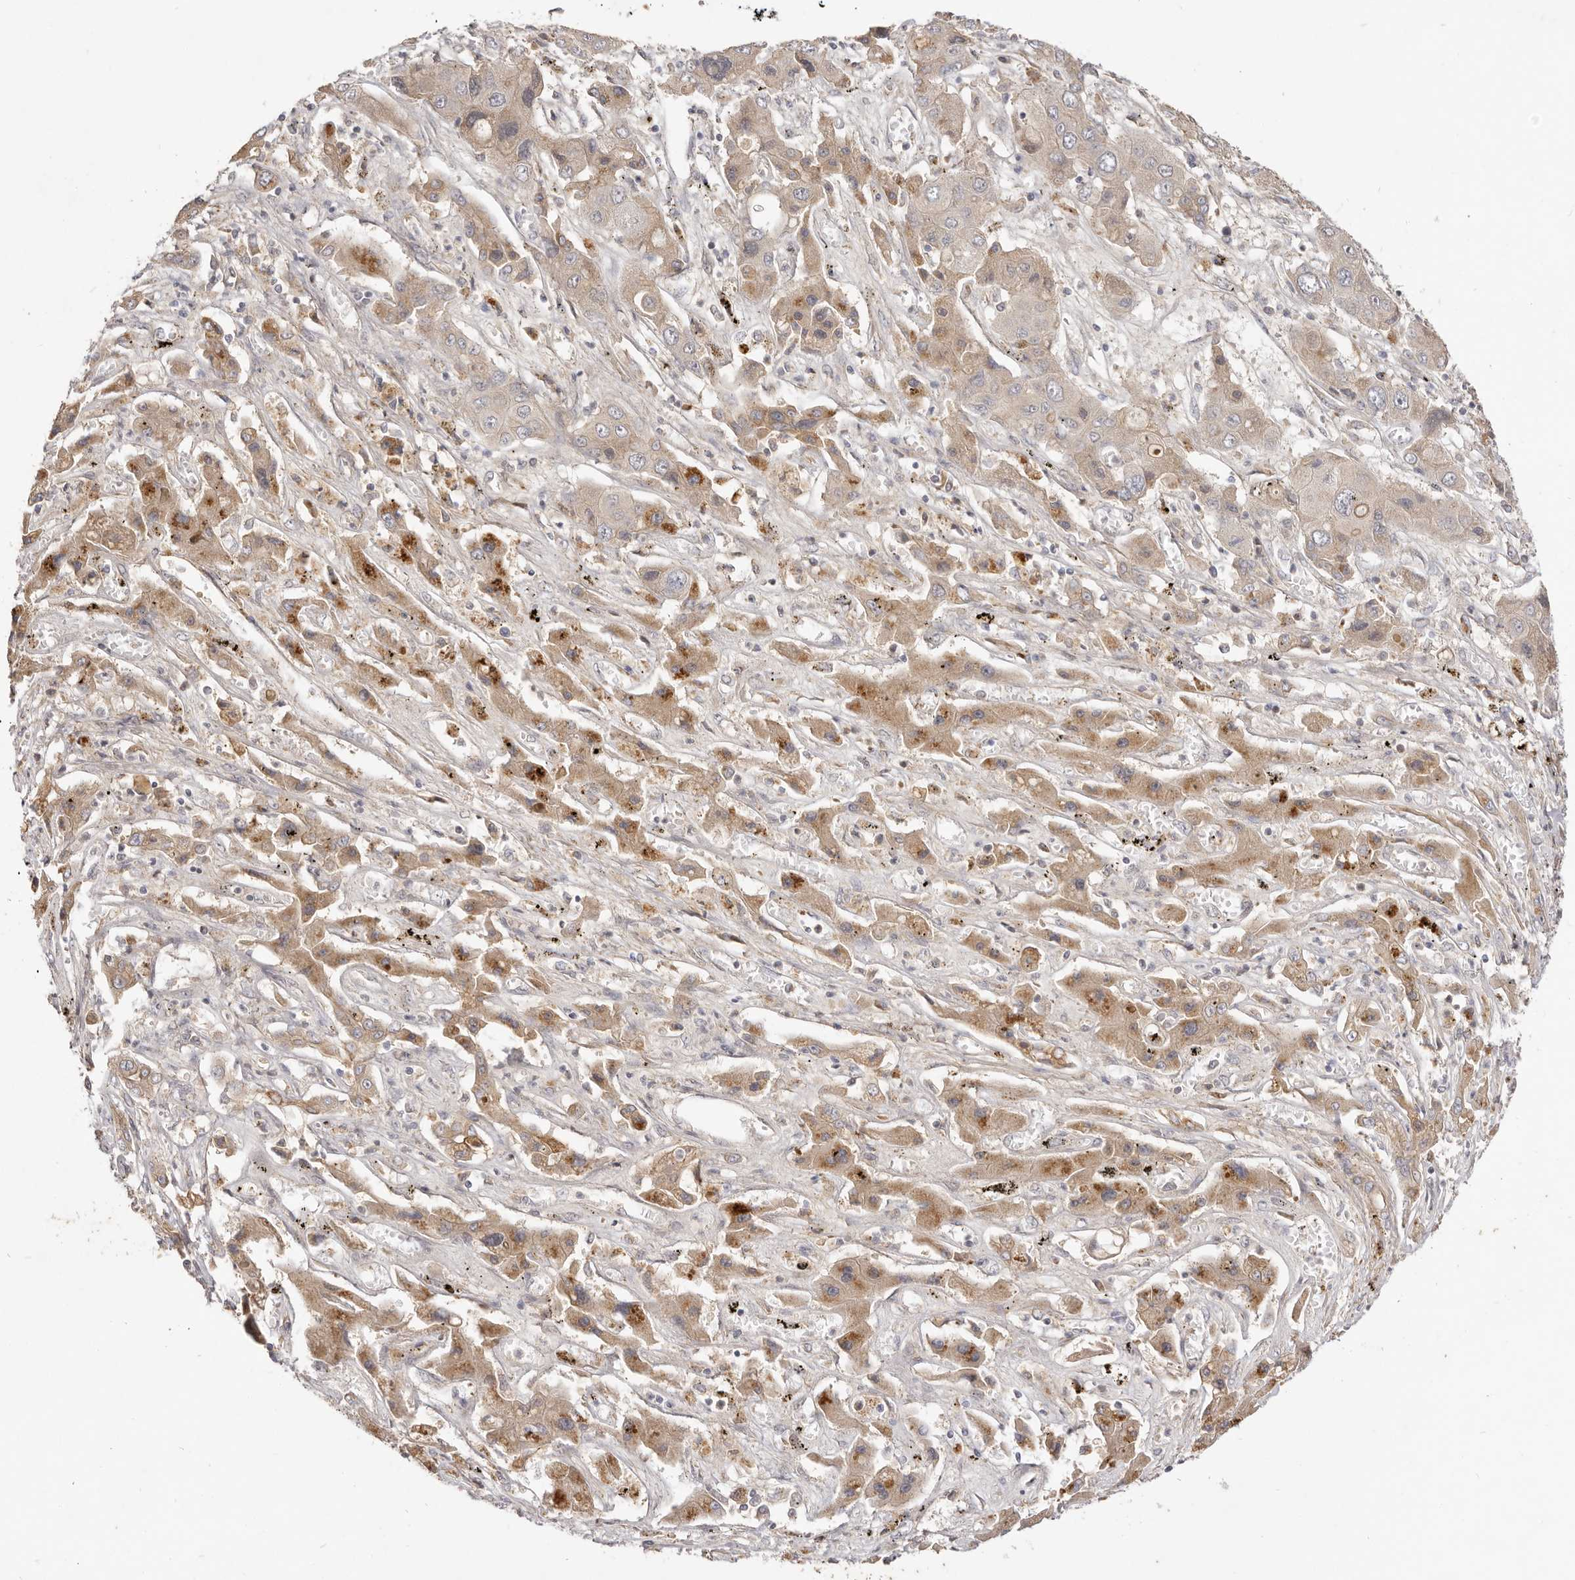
{"staining": {"intensity": "moderate", "quantity": ">75%", "location": "cytoplasmic/membranous"}, "tissue": "liver cancer", "cell_type": "Tumor cells", "image_type": "cancer", "snomed": [{"axis": "morphology", "description": "Cholangiocarcinoma"}, {"axis": "topography", "description": "Liver"}], "caption": "Immunohistochemical staining of liver cancer displays moderate cytoplasmic/membranous protein staining in approximately >75% of tumor cells.", "gene": "ADAMTS9", "patient": {"sex": "male", "age": 67}}